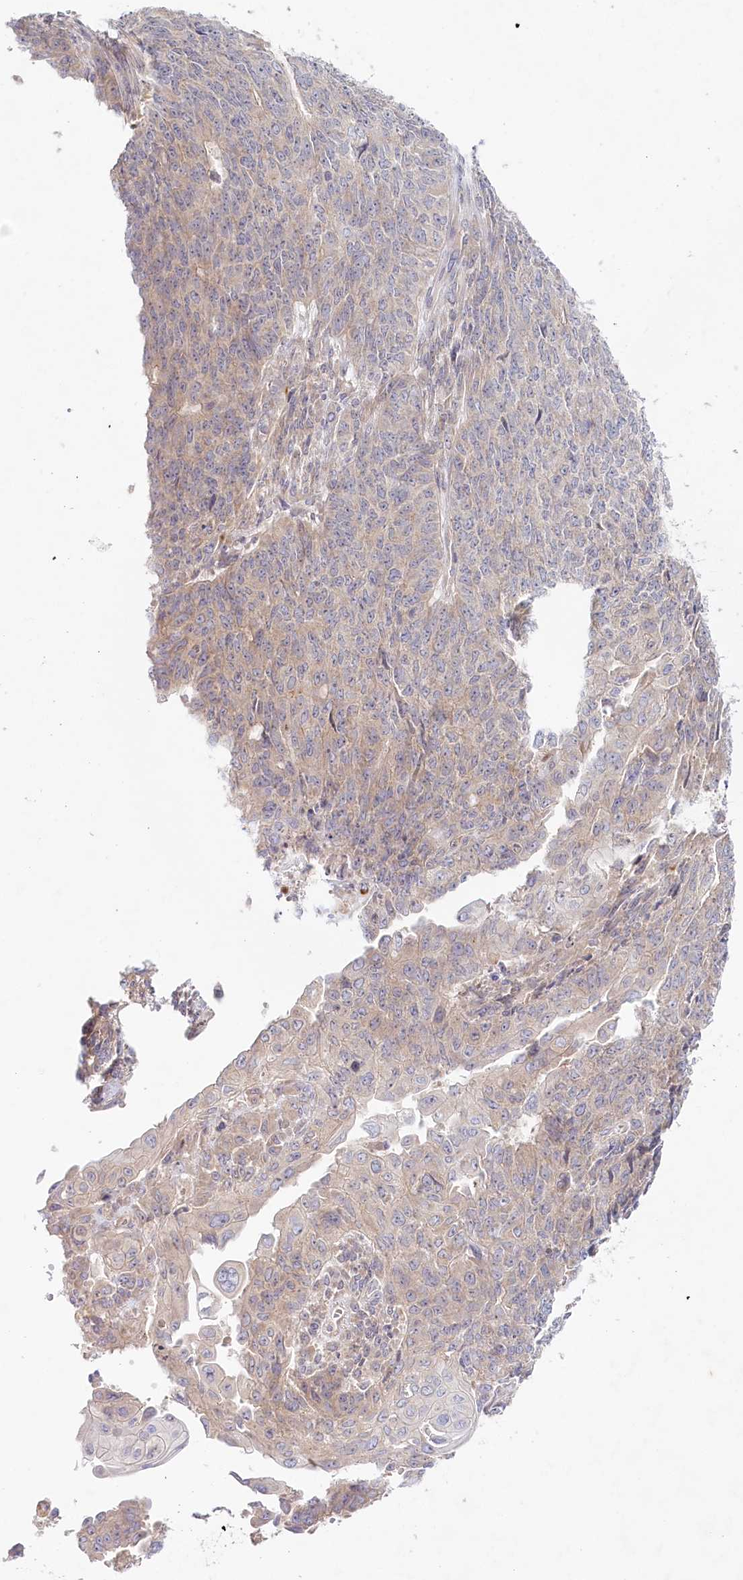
{"staining": {"intensity": "weak", "quantity": "<25%", "location": "cytoplasmic/membranous"}, "tissue": "endometrial cancer", "cell_type": "Tumor cells", "image_type": "cancer", "snomed": [{"axis": "morphology", "description": "Adenocarcinoma, NOS"}, {"axis": "topography", "description": "Endometrium"}], "caption": "Tumor cells show no significant protein staining in endometrial adenocarcinoma.", "gene": "TNIP1", "patient": {"sex": "female", "age": 32}}